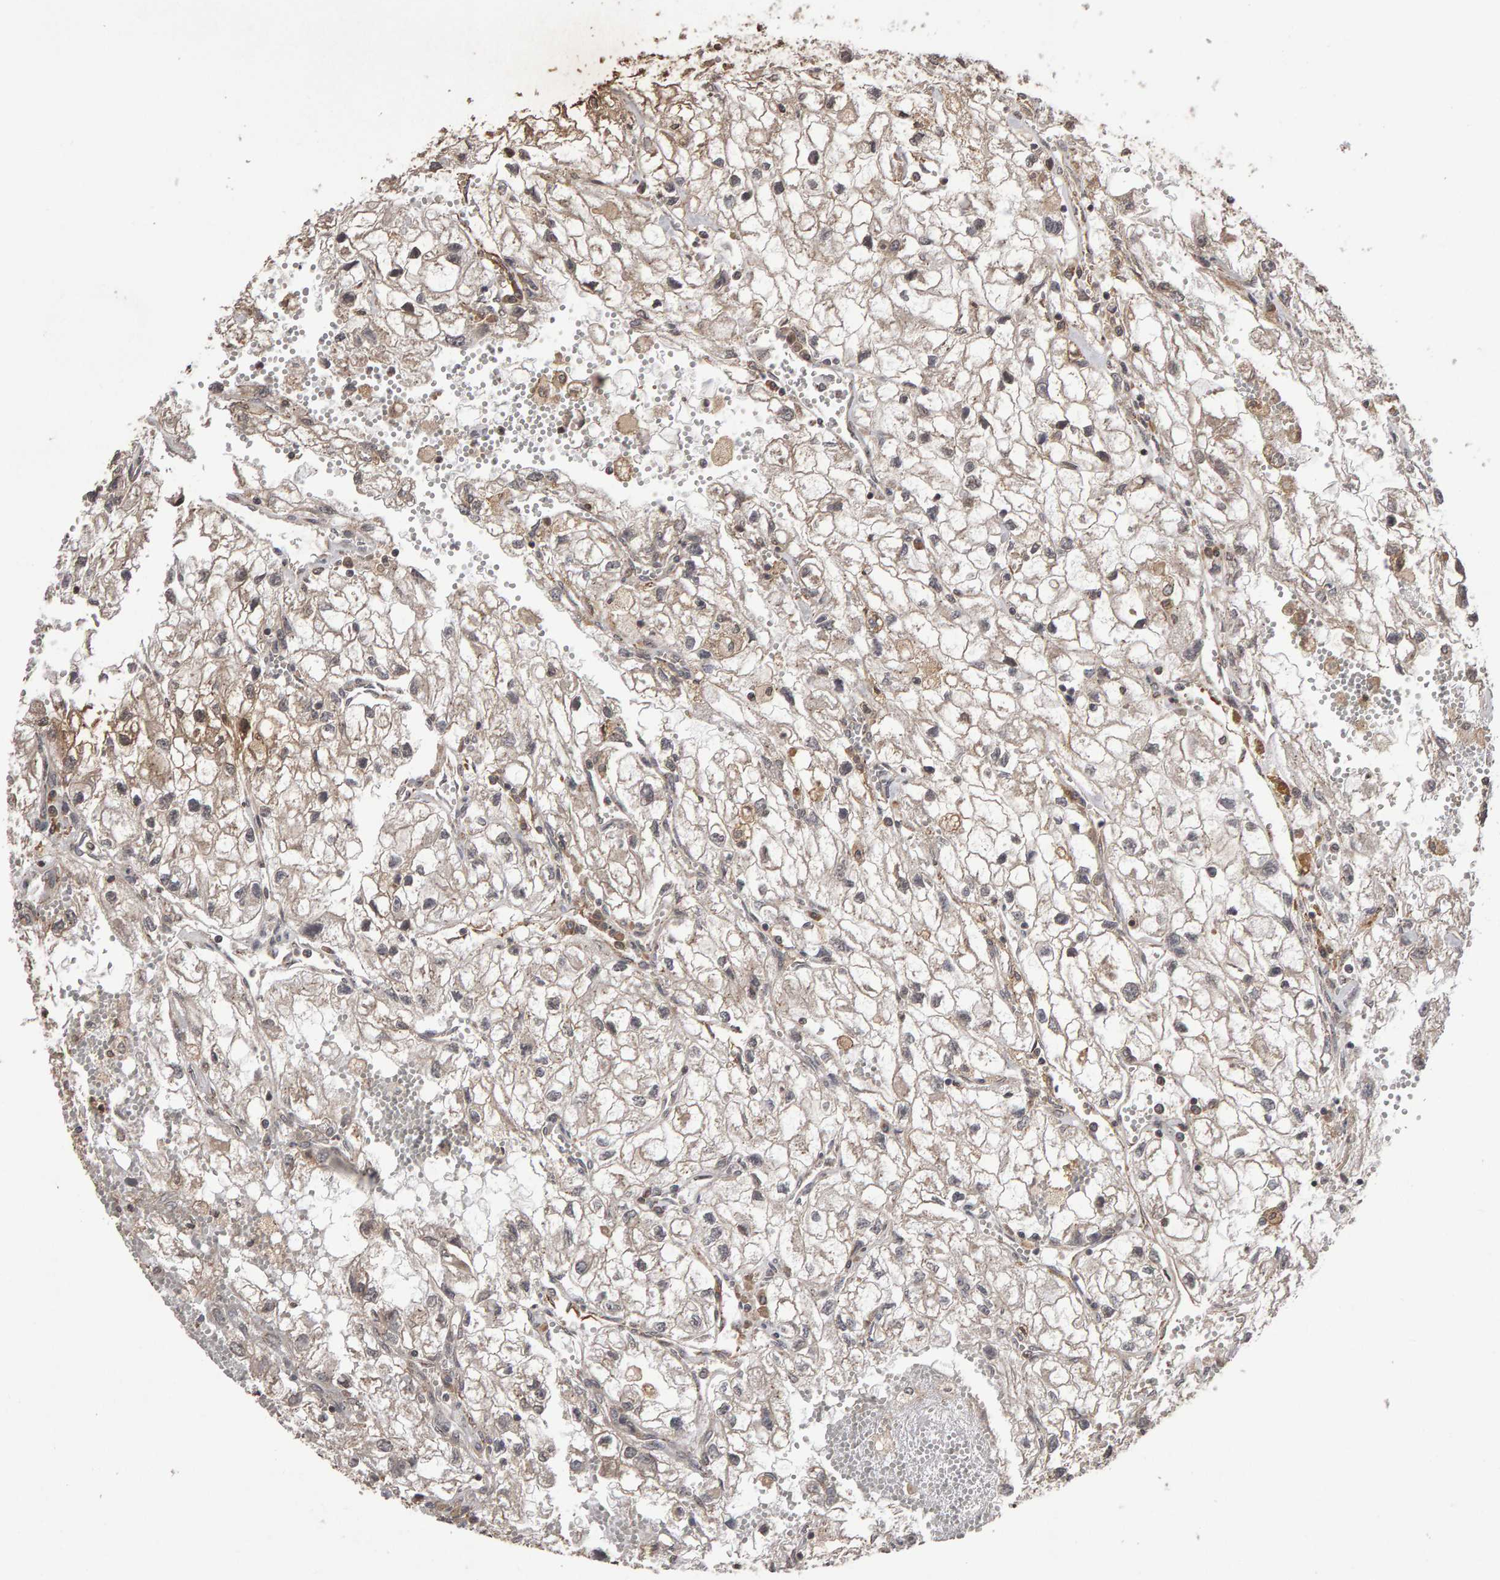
{"staining": {"intensity": "weak", "quantity": ">75%", "location": "cytoplasmic/membranous"}, "tissue": "renal cancer", "cell_type": "Tumor cells", "image_type": "cancer", "snomed": [{"axis": "morphology", "description": "Adenocarcinoma, NOS"}, {"axis": "topography", "description": "Kidney"}], "caption": "Tumor cells display low levels of weak cytoplasmic/membranous staining in about >75% of cells in human renal adenocarcinoma. The protein of interest is stained brown, and the nuclei are stained in blue (DAB IHC with brightfield microscopy, high magnification).", "gene": "SCRIB", "patient": {"sex": "female", "age": 70}}